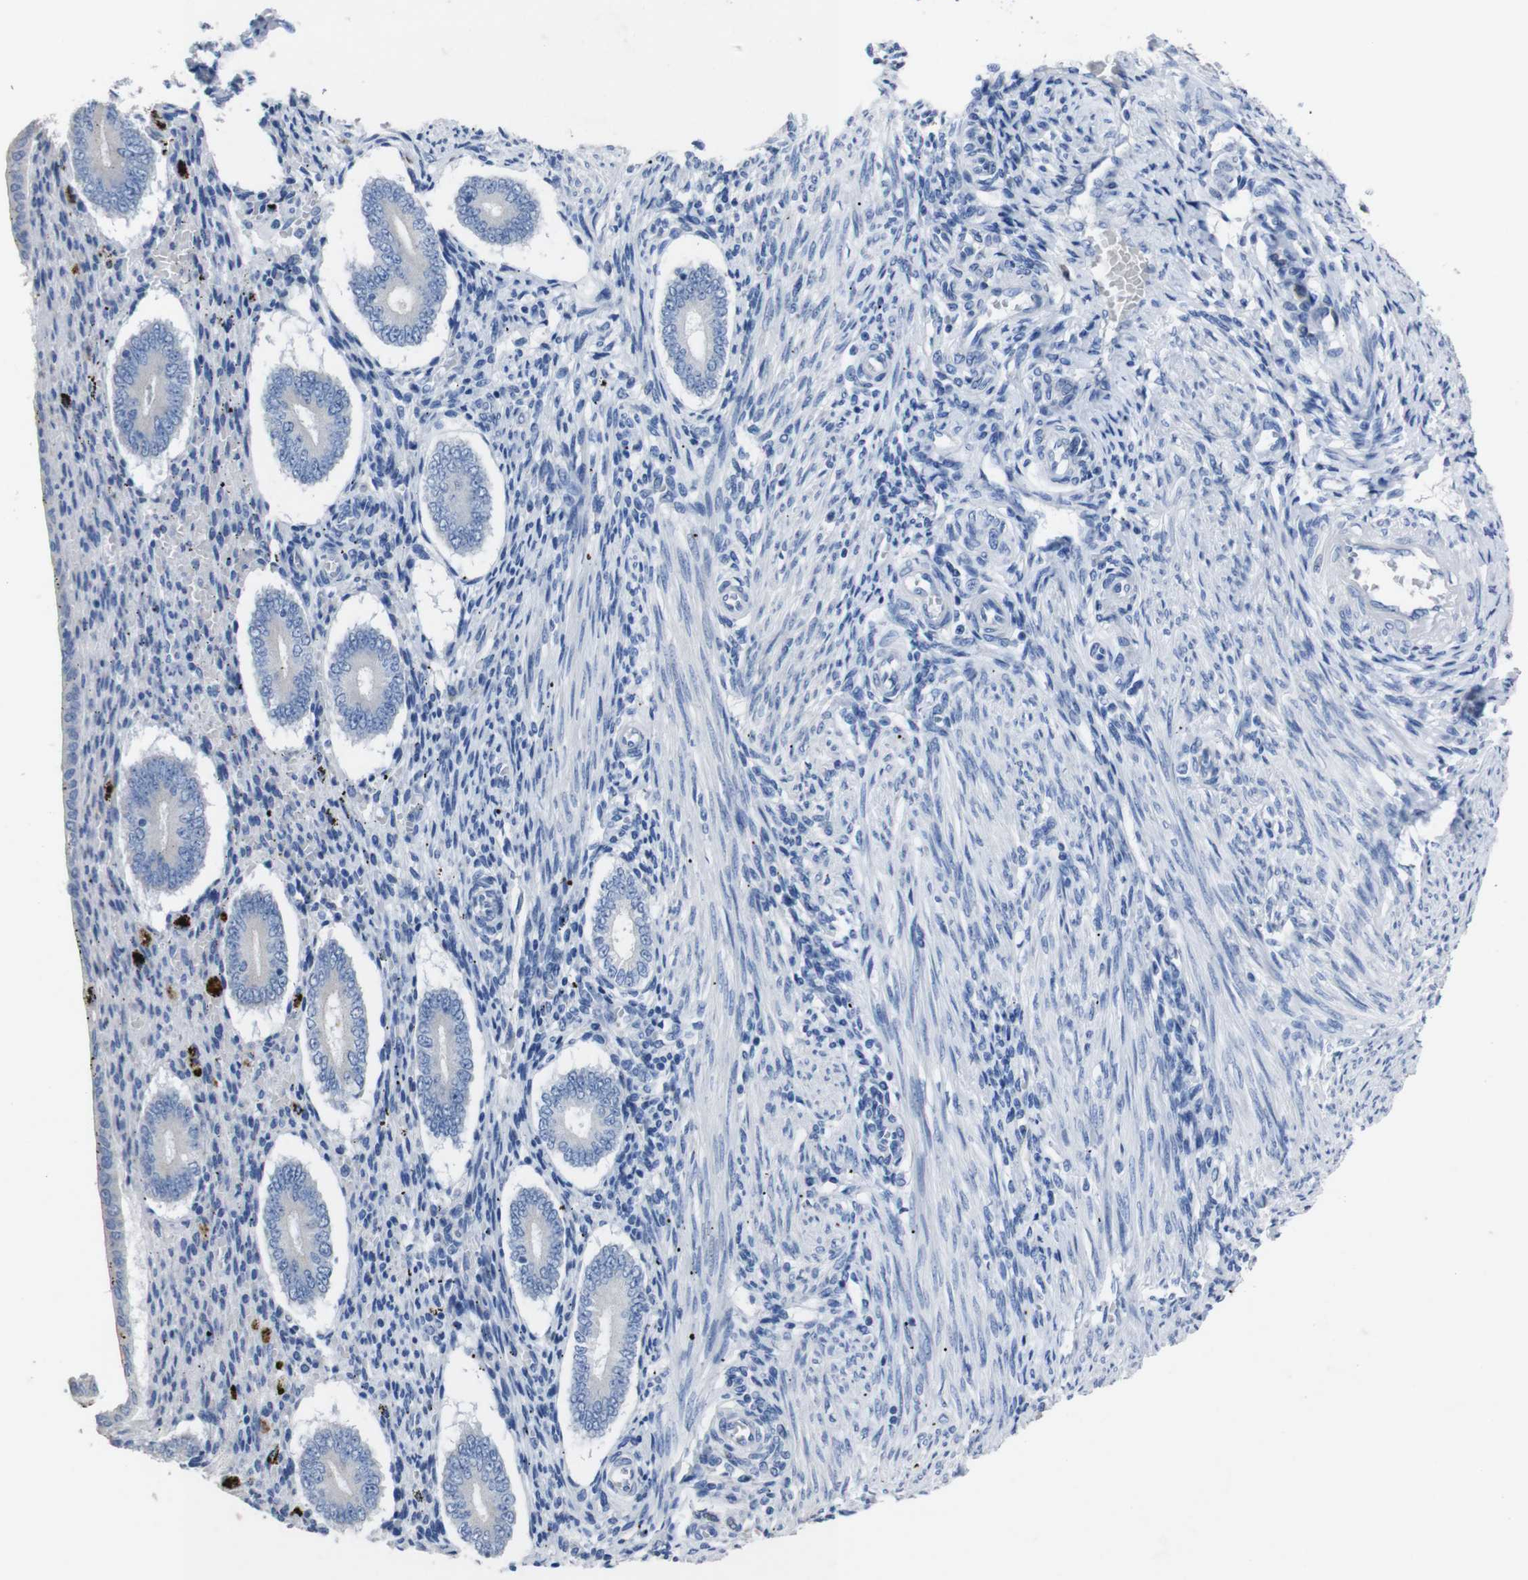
{"staining": {"intensity": "negative", "quantity": "none", "location": "none"}, "tissue": "endometrium", "cell_type": "Cells in endometrial stroma", "image_type": "normal", "snomed": [{"axis": "morphology", "description": "Normal tissue, NOS"}, {"axis": "topography", "description": "Endometrium"}], "caption": "Cells in endometrial stroma are negative for brown protein staining in unremarkable endometrium.", "gene": "GJB2", "patient": {"sex": "female", "age": 42}}